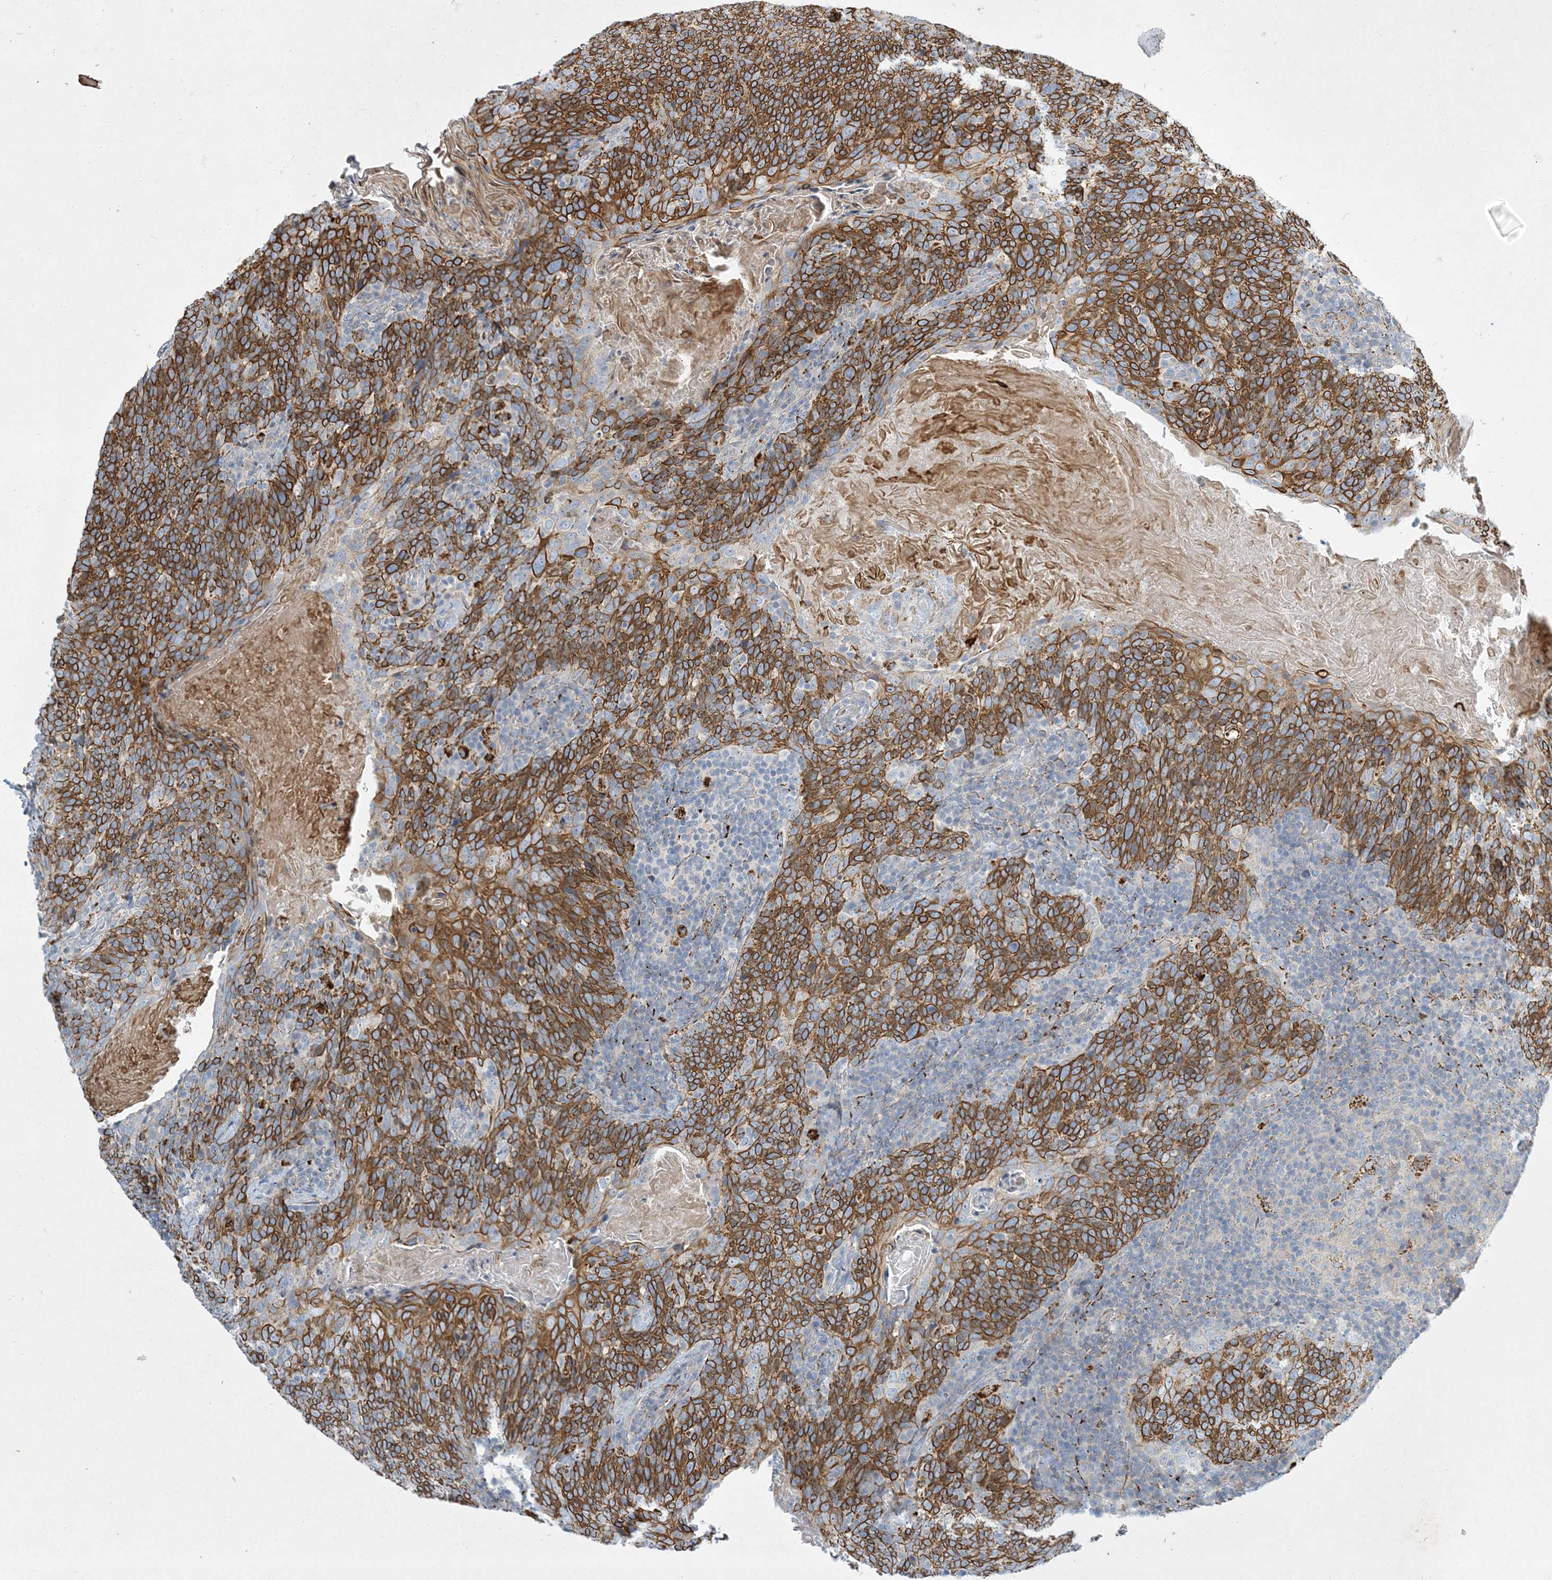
{"staining": {"intensity": "strong", "quantity": ">75%", "location": "cytoplasmic/membranous"}, "tissue": "head and neck cancer", "cell_type": "Tumor cells", "image_type": "cancer", "snomed": [{"axis": "morphology", "description": "Squamous cell carcinoma, NOS"}, {"axis": "morphology", "description": "Squamous cell carcinoma, metastatic, NOS"}, {"axis": "topography", "description": "Lymph node"}, {"axis": "topography", "description": "Head-Neck"}], "caption": "Head and neck cancer tissue demonstrates strong cytoplasmic/membranous expression in approximately >75% of tumor cells", "gene": "LTN1", "patient": {"sex": "male", "age": 62}}